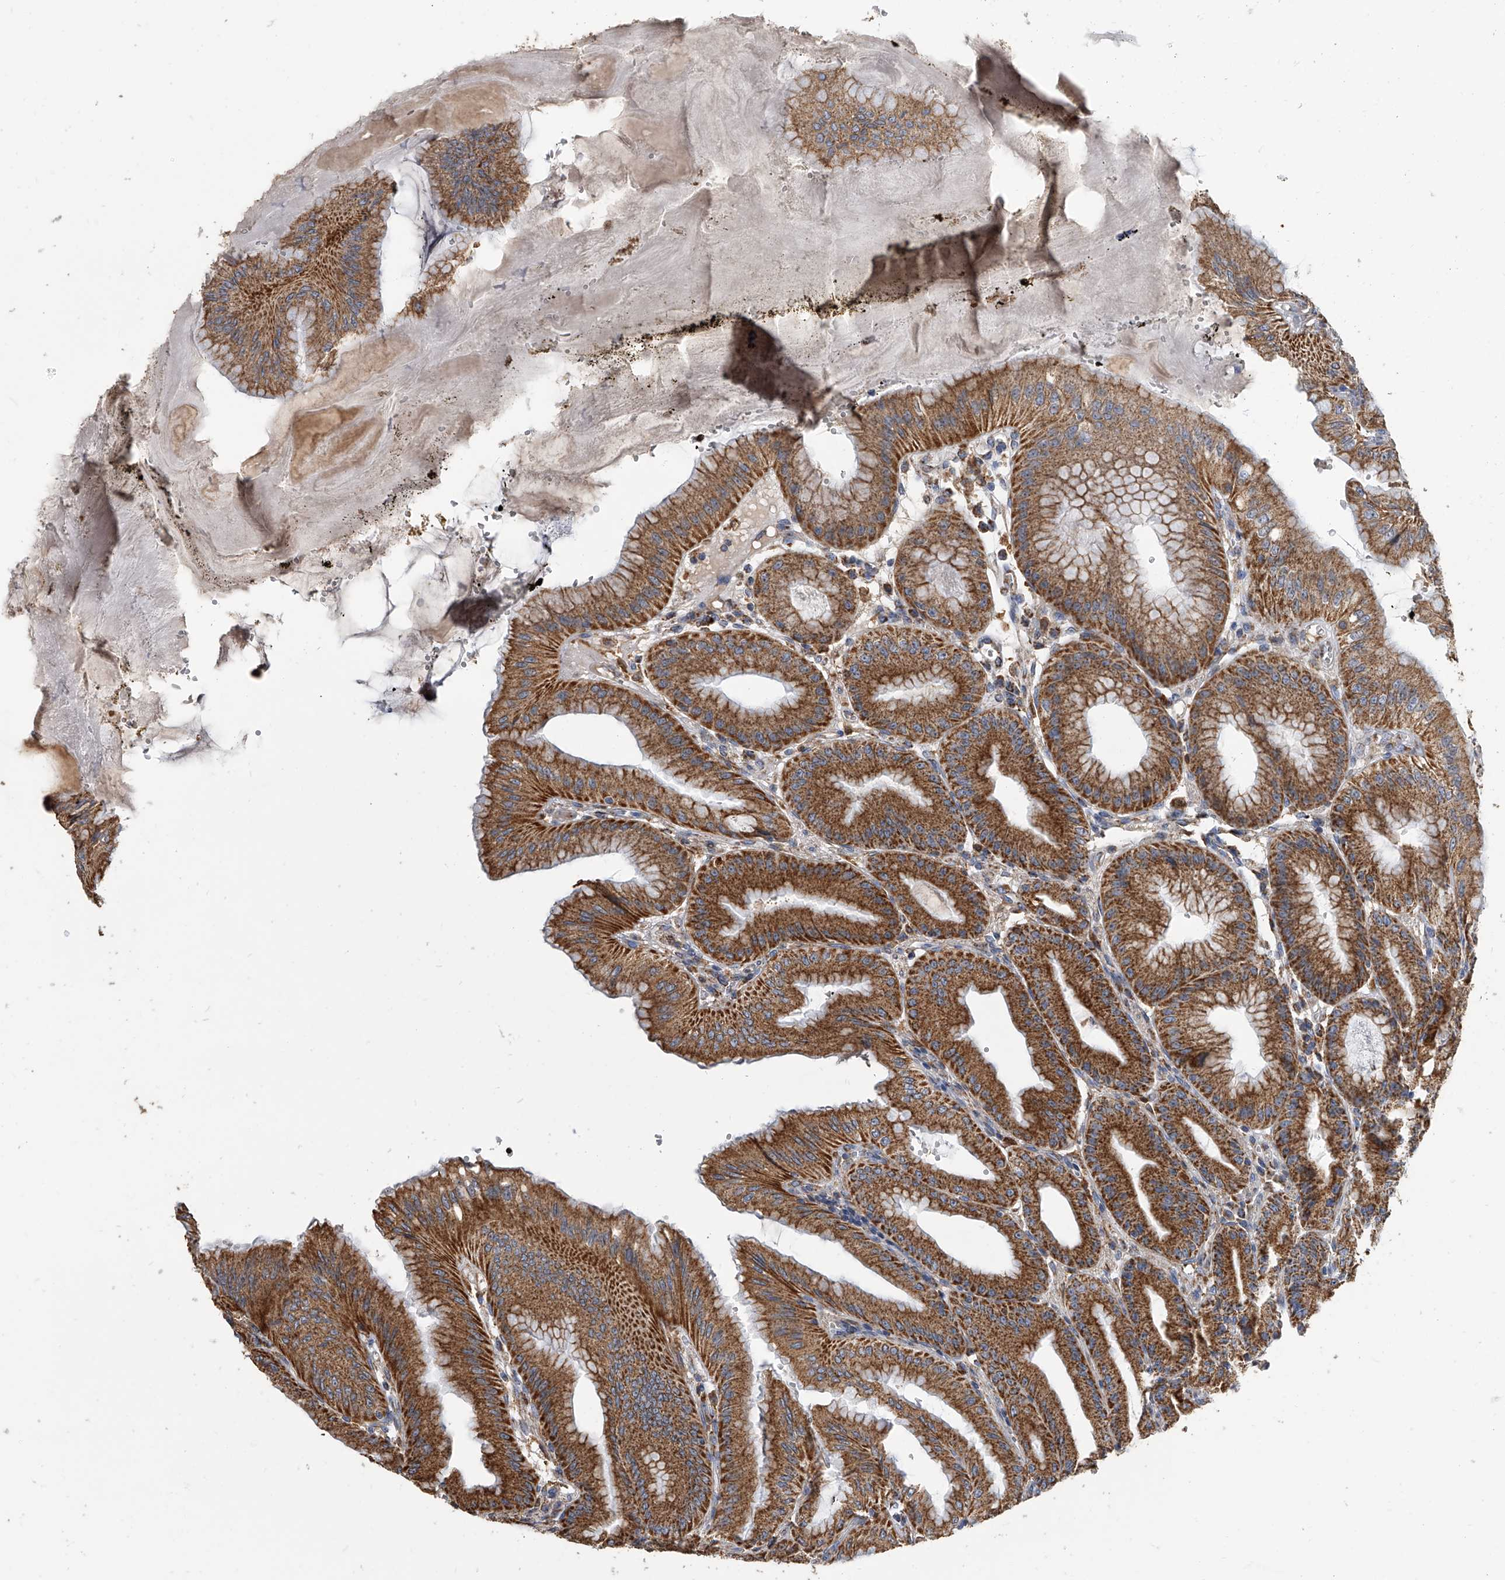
{"staining": {"intensity": "strong", "quantity": ">75%", "location": "cytoplasmic/membranous"}, "tissue": "stomach", "cell_type": "Glandular cells", "image_type": "normal", "snomed": [{"axis": "morphology", "description": "Normal tissue, NOS"}, {"axis": "topography", "description": "Stomach, lower"}], "caption": "Protein staining by immunohistochemistry (IHC) shows strong cytoplasmic/membranous staining in approximately >75% of glandular cells in unremarkable stomach. The staining was performed using DAB to visualize the protein expression in brown, while the nuclei were stained in blue with hematoxylin (Magnification: 20x).", "gene": "MRPL28", "patient": {"sex": "male", "age": 71}}